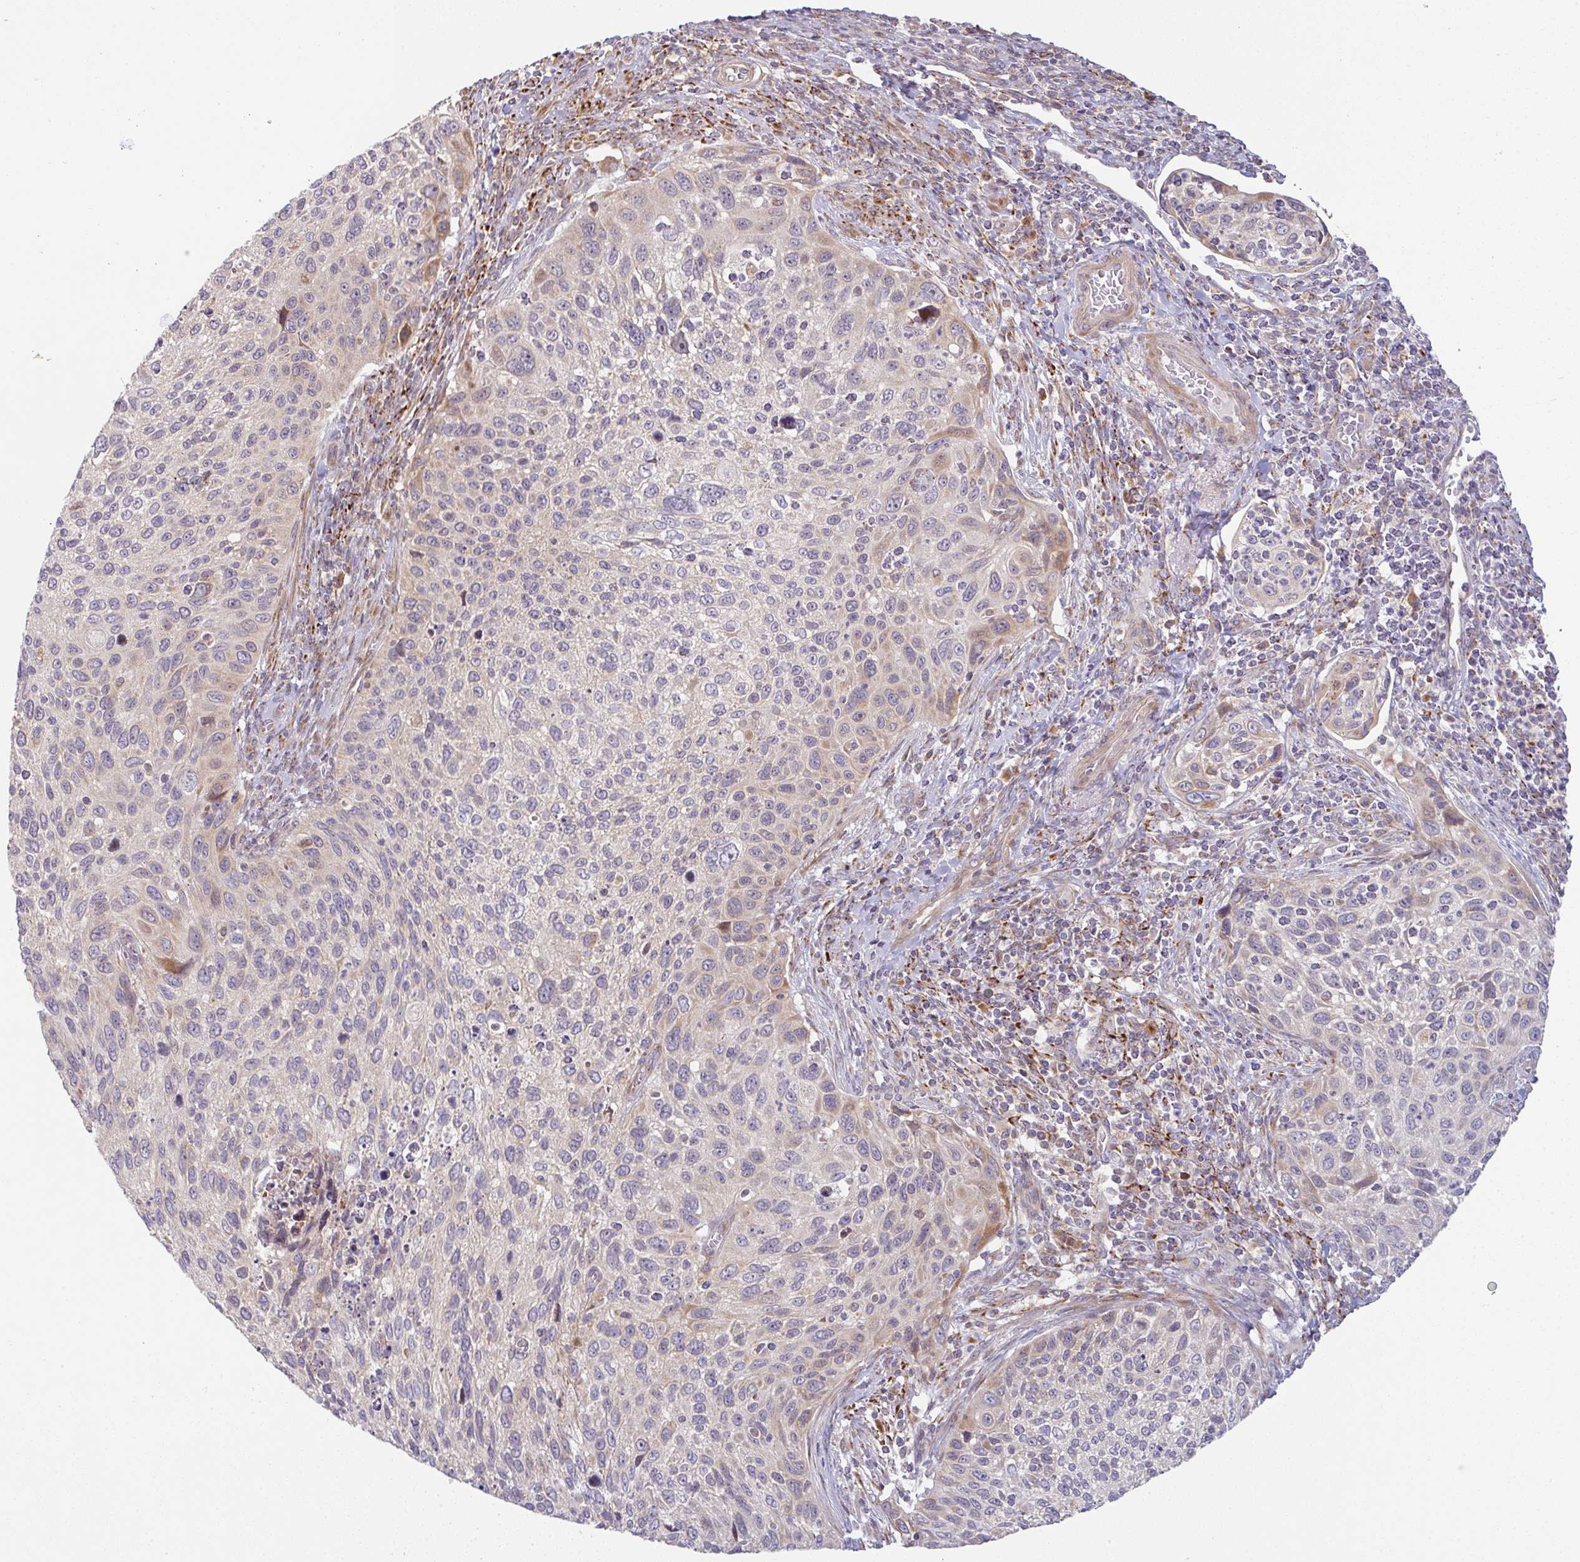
{"staining": {"intensity": "moderate", "quantity": "<25%", "location": "cytoplasmic/membranous"}, "tissue": "cervical cancer", "cell_type": "Tumor cells", "image_type": "cancer", "snomed": [{"axis": "morphology", "description": "Squamous cell carcinoma, NOS"}, {"axis": "topography", "description": "Cervix"}], "caption": "Human cervical cancer stained for a protein (brown) displays moderate cytoplasmic/membranous positive positivity in about <25% of tumor cells.", "gene": "MOB1A", "patient": {"sex": "female", "age": 70}}